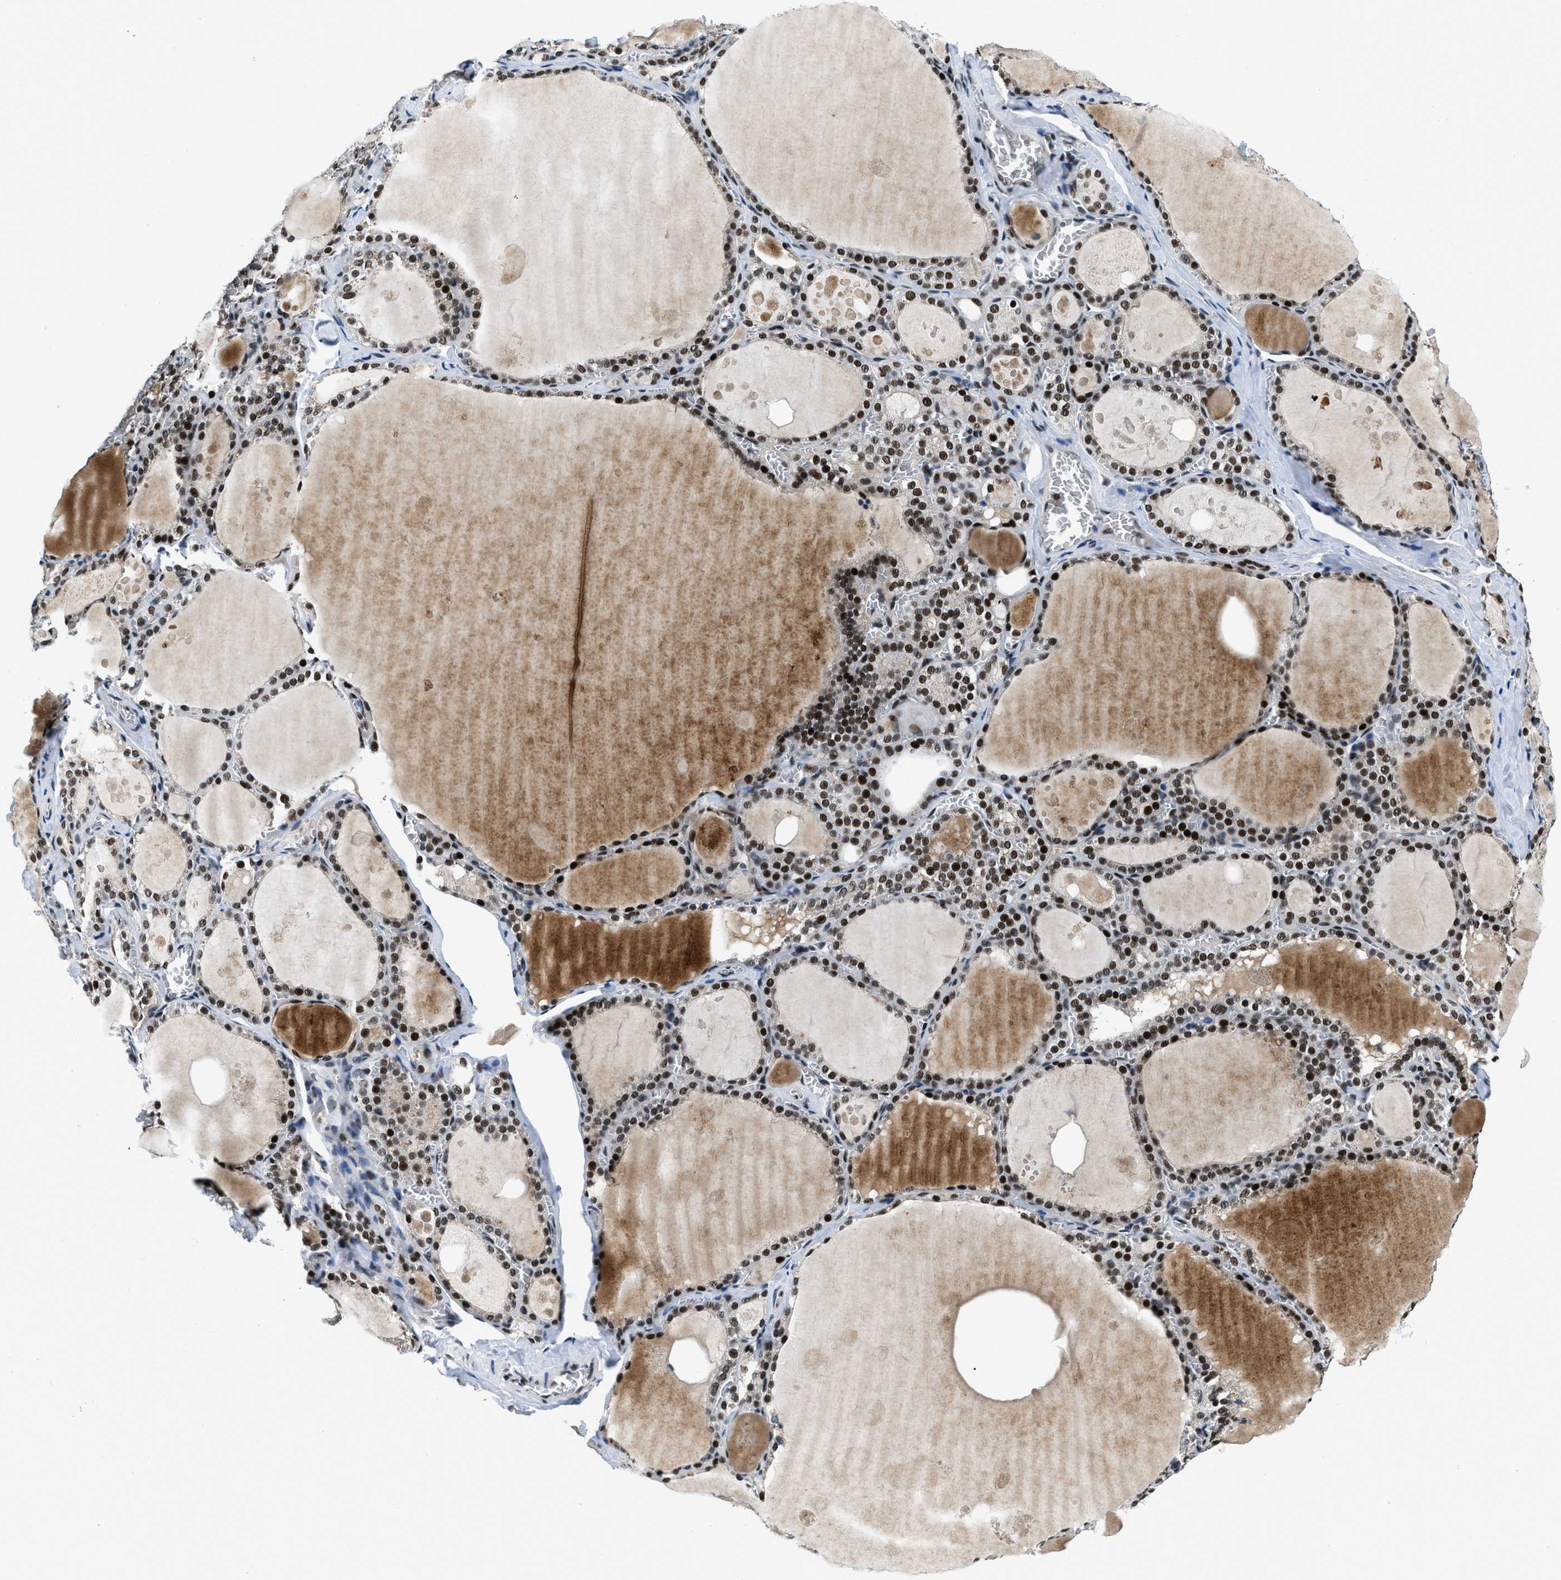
{"staining": {"intensity": "strong", "quantity": ">75%", "location": "nuclear"}, "tissue": "thyroid gland", "cell_type": "Glandular cells", "image_type": "normal", "snomed": [{"axis": "morphology", "description": "Normal tissue, NOS"}, {"axis": "topography", "description": "Thyroid gland"}], "caption": "A high amount of strong nuclear positivity is seen in about >75% of glandular cells in benign thyroid gland. The staining was performed using DAB (3,3'-diaminobenzidine), with brown indicating positive protein expression. Nuclei are stained blue with hematoxylin.", "gene": "KDM3B", "patient": {"sex": "male", "age": 56}}